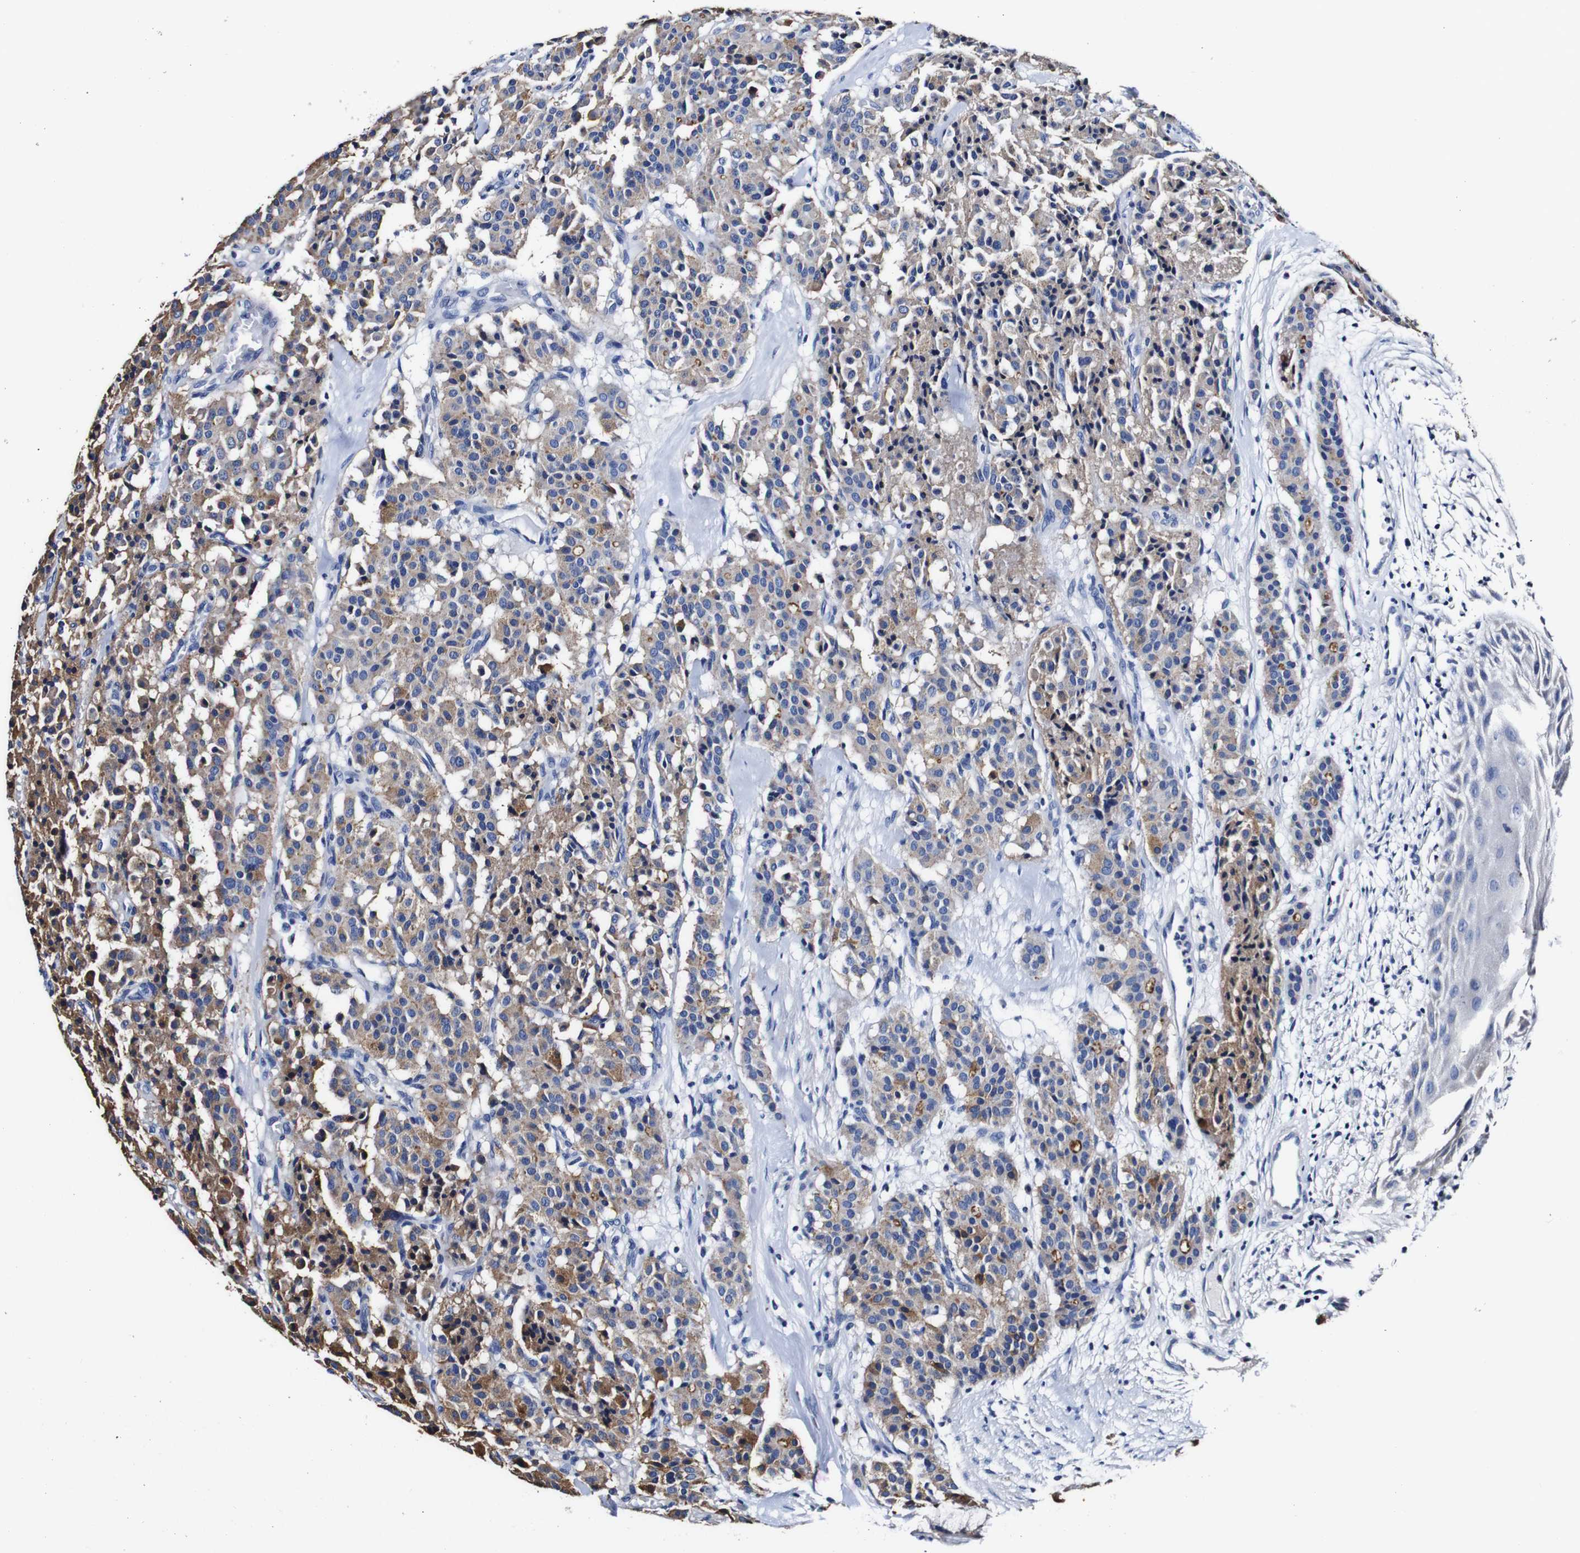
{"staining": {"intensity": "moderate", "quantity": "25%-75%", "location": "cytoplasmic/membranous"}, "tissue": "carcinoid", "cell_type": "Tumor cells", "image_type": "cancer", "snomed": [{"axis": "morphology", "description": "Carcinoid, malignant, NOS"}, {"axis": "topography", "description": "Lung"}], "caption": "IHC (DAB) staining of human carcinoid displays moderate cytoplasmic/membranous protein positivity in about 25%-75% of tumor cells. Nuclei are stained in blue.", "gene": "PDCD6IP", "patient": {"sex": "male", "age": 30}}